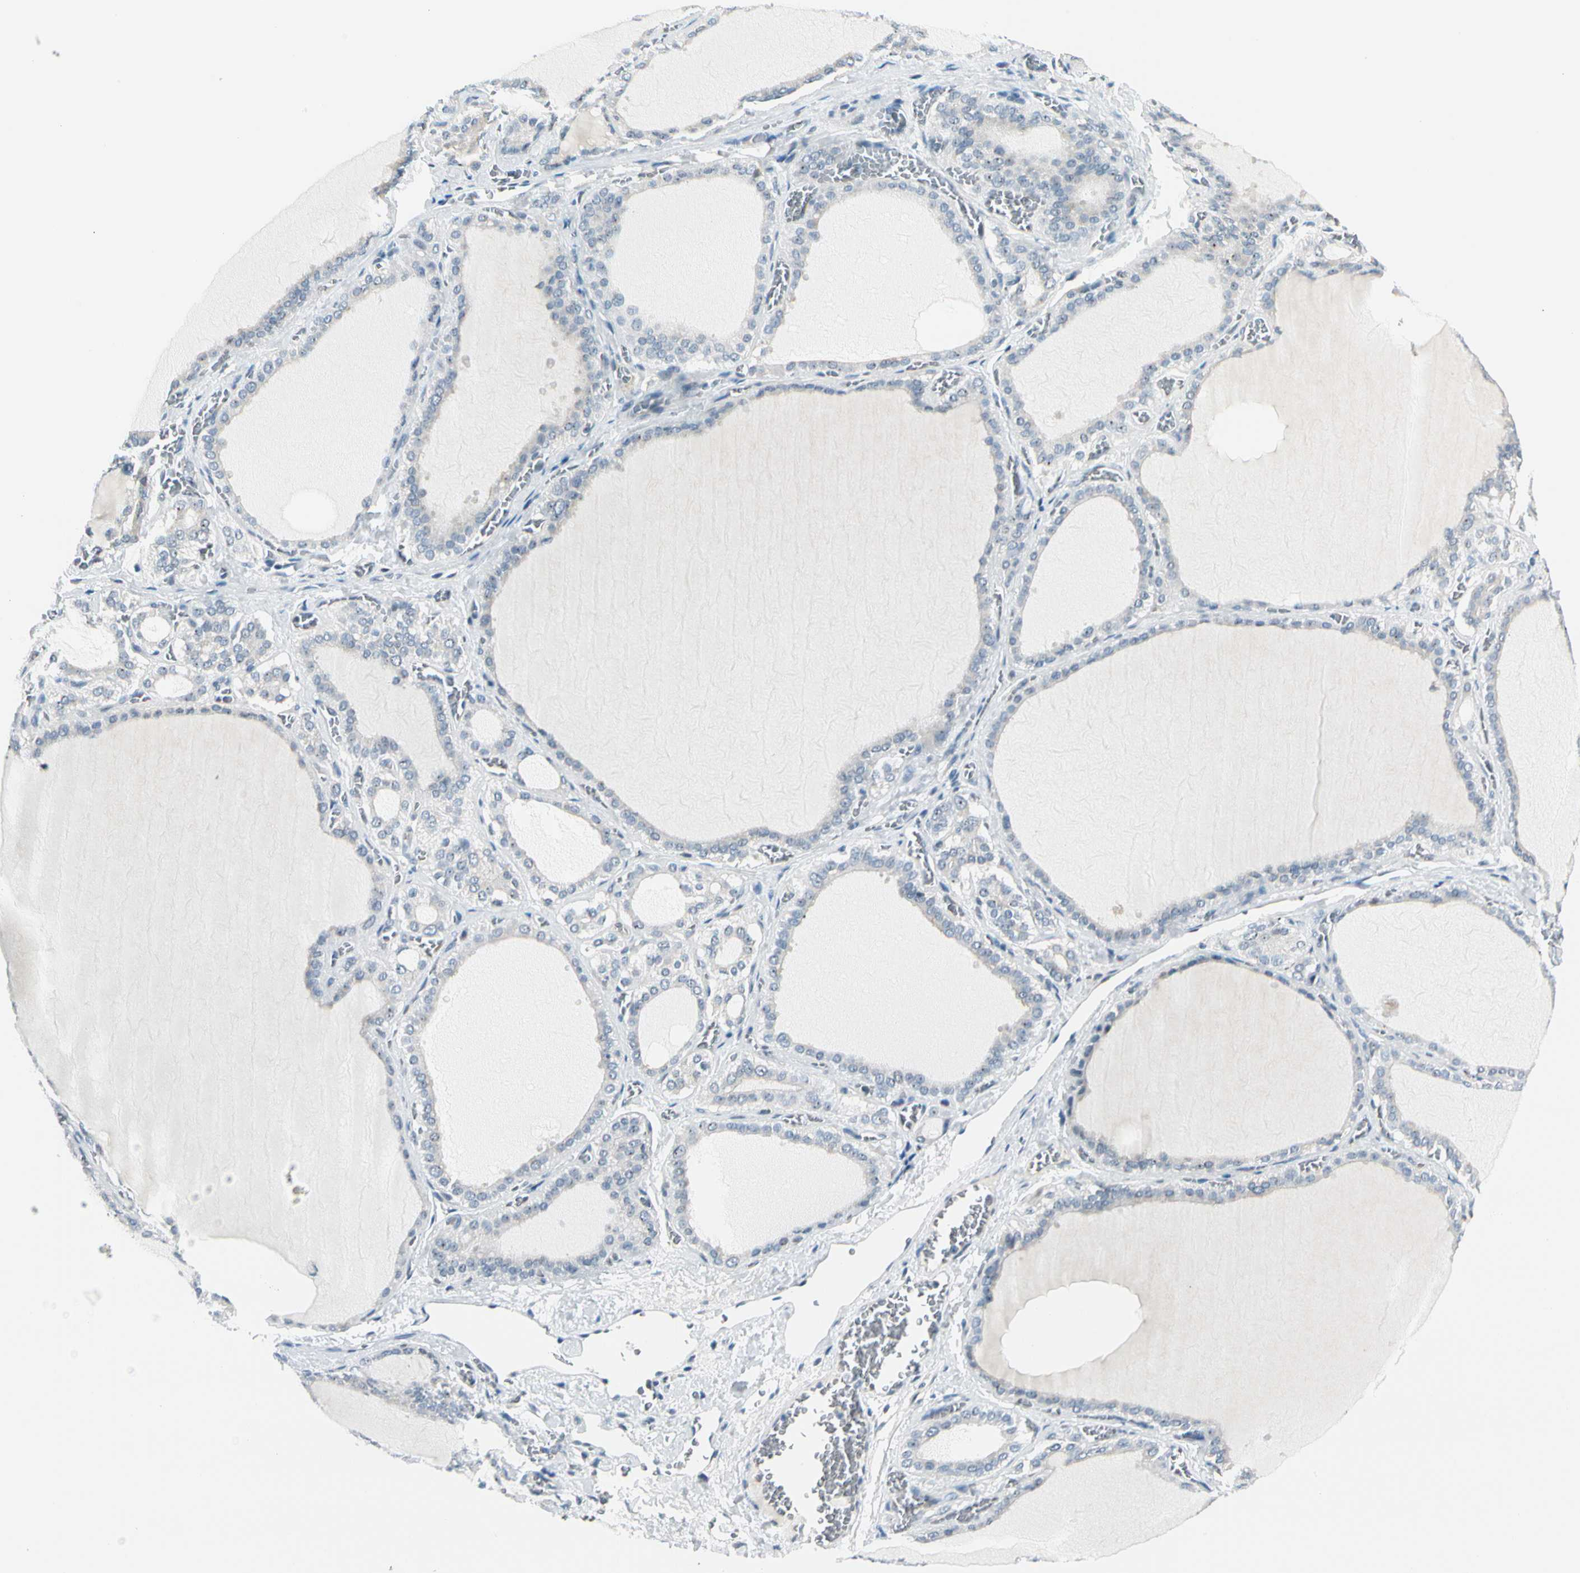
{"staining": {"intensity": "negative", "quantity": "none", "location": "none"}, "tissue": "thyroid gland", "cell_type": "Glandular cells", "image_type": "normal", "snomed": [{"axis": "morphology", "description": "Normal tissue, NOS"}, {"axis": "topography", "description": "Thyroid gland"}], "caption": "Unremarkable thyroid gland was stained to show a protein in brown. There is no significant expression in glandular cells. (Stains: DAB immunohistochemistry with hematoxylin counter stain, Microscopy: brightfield microscopy at high magnification).", "gene": "ZSCAN1", "patient": {"sex": "female", "age": 55}}